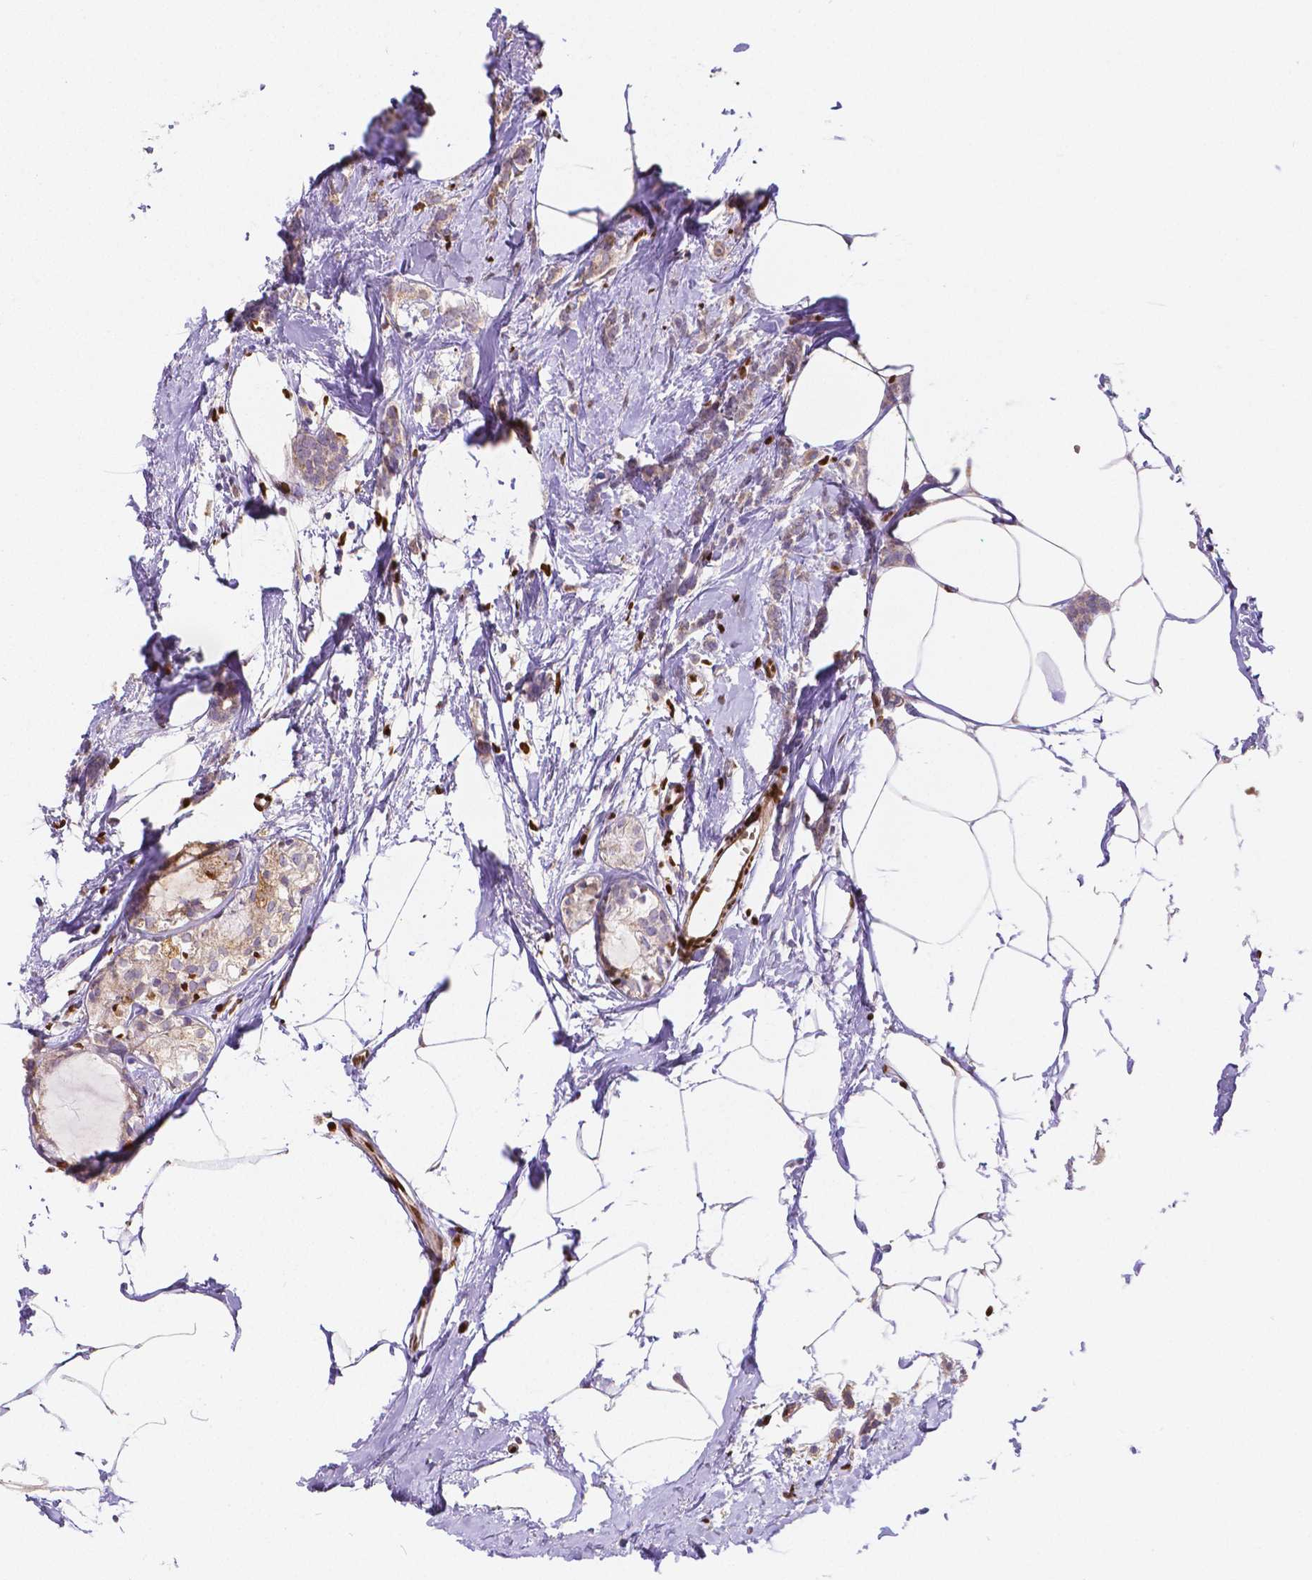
{"staining": {"intensity": "weak", "quantity": ">75%", "location": "cytoplasmic/membranous"}, "tissue": "breast cancer", "cell_type": "Tumor cells", "image_type": "cancer", "snomed": [{"axis": "morphology", "description": "Duct carcinoma"}, {"axis": "topography", "description": "Breast"}], "caption": "Human breast cancer (invasive ductal carcinoma) stained for a protein (brown) demonstrates weak cytoplasmic/membranous positive positivity in approximately >75% of tumor cells.", "gene": "MEF2C", "patient": {"sex": "female", "age": 40}}